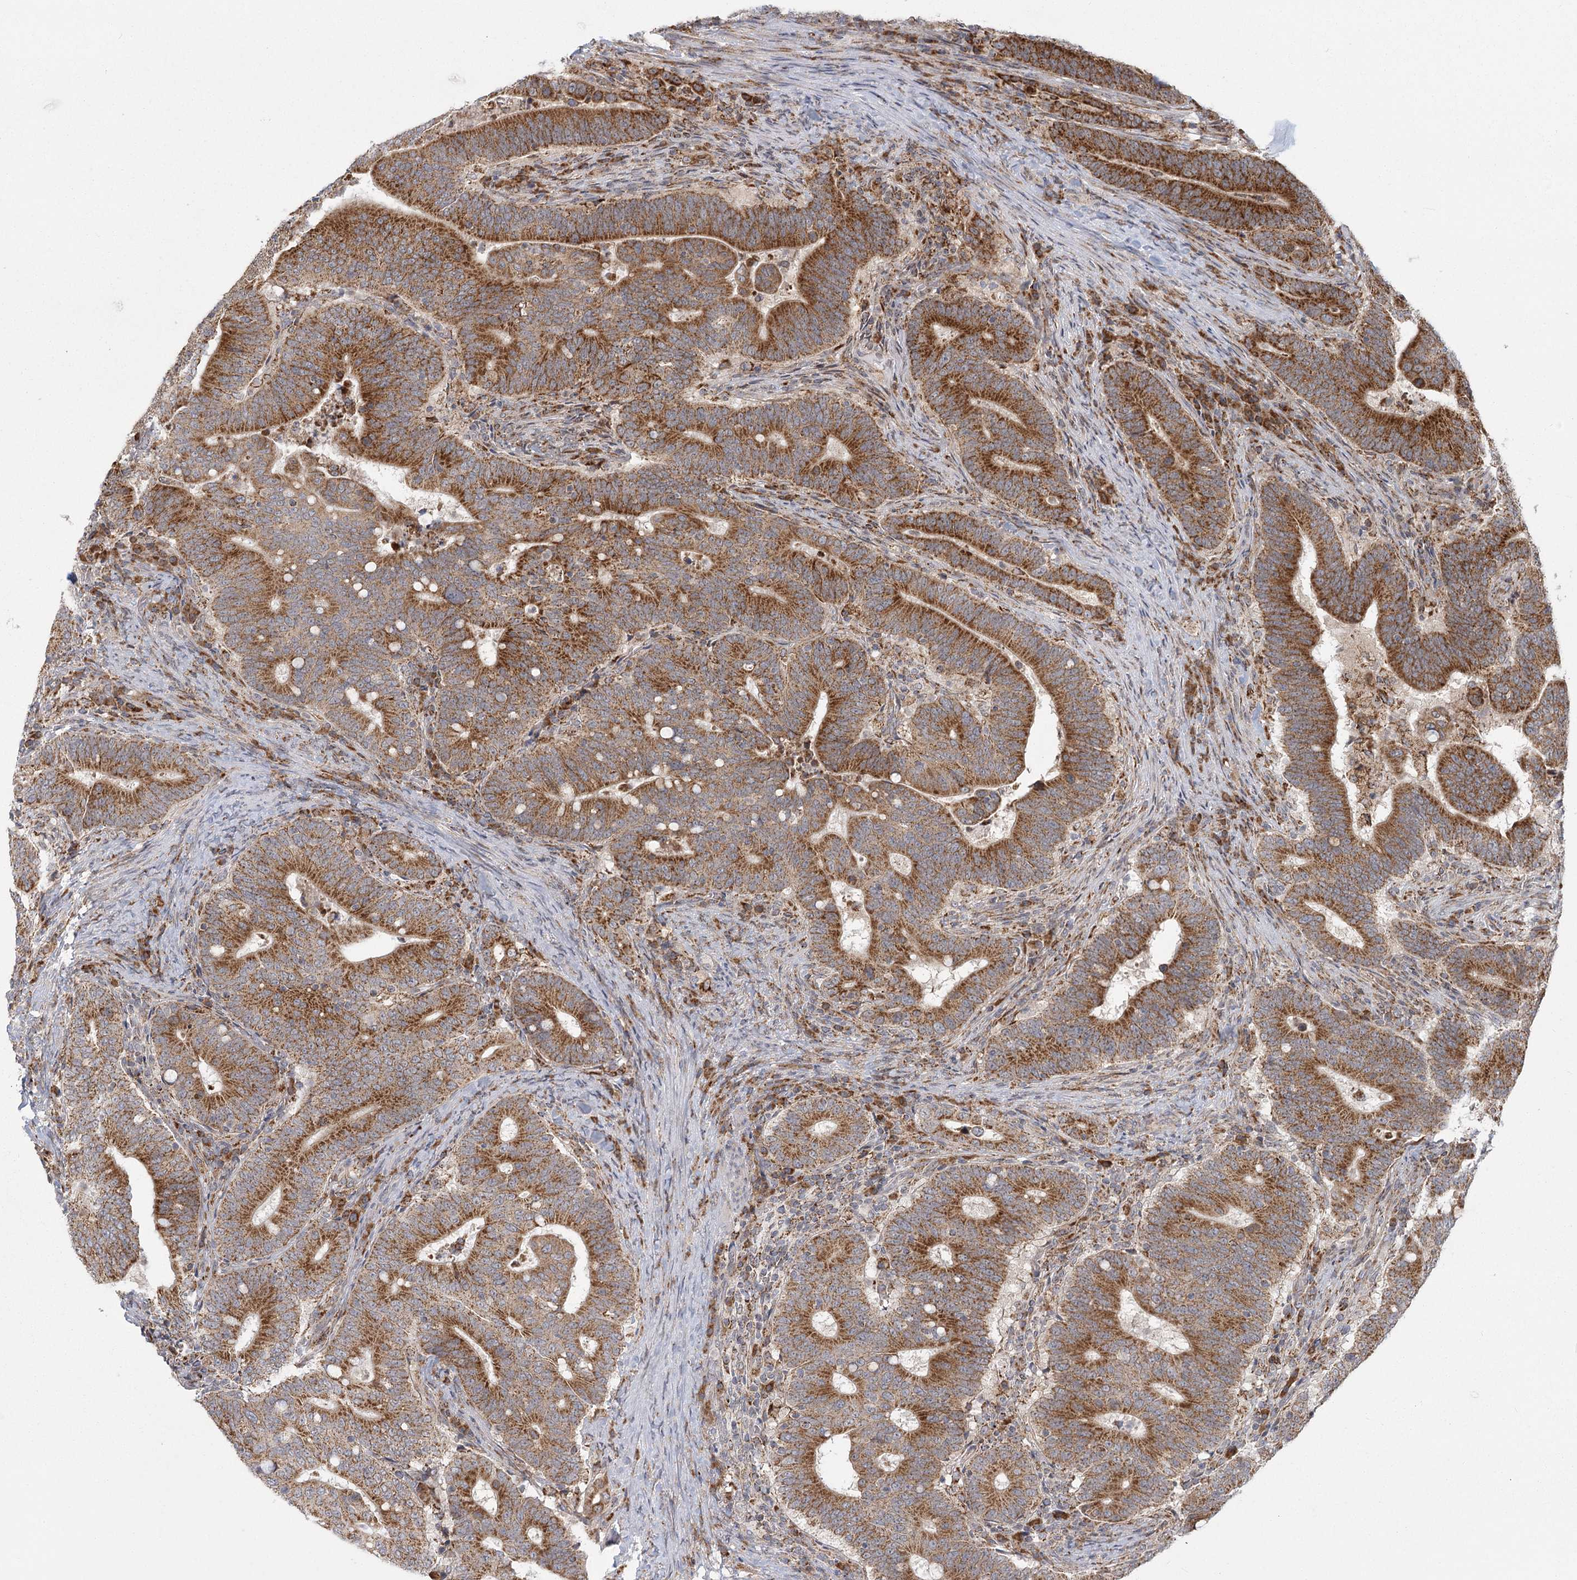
{"staining": {"intensity": "moderate", "quantity": ">75%", "location": "cytoplasmic/membranous"}, "tissue": "colorectal cancer", "cell_type": "Tumor cells", "image_type": "cancer", "snomed": [{"axis": "morphology", "description": "Adenocarcinoma, NOS"}, {"axis": "topography", "description": "Colon"}], "caption": "Immunohistochemistry image of neoplastic tissue: colorectal cancer (adenocarcinoma) stained using immunohistochemistry (IHC) displays medium levels of moderate protein expression localized specifically in the cytoplasmic/membranous of tumor cells, appearing as a cytoplasmic/membranous brown color.", "gene": "LACTB", "patient": {"sex": "female", "age": 66}}